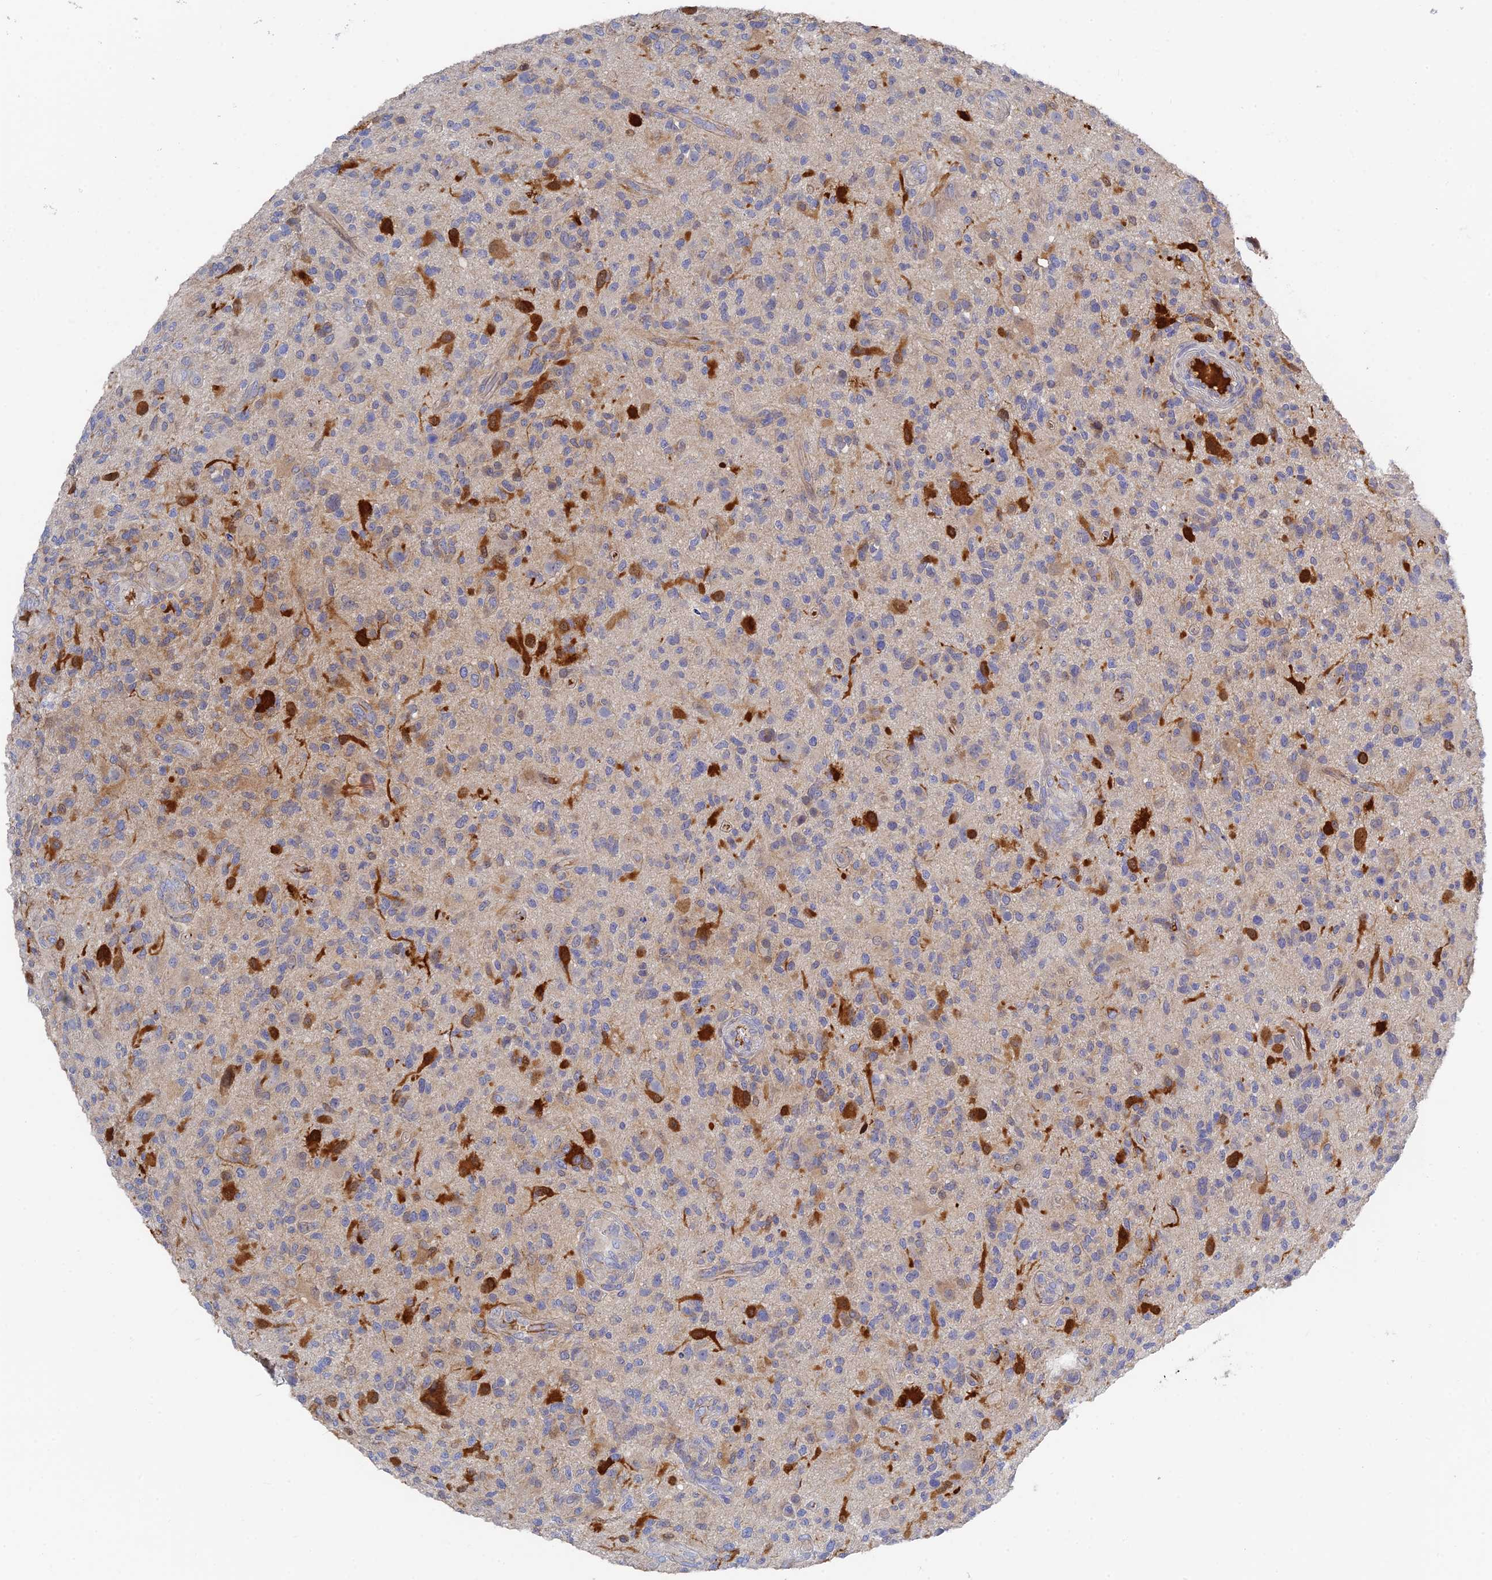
{"staining": {"intensity": "weak", "quantity": "<25%", "location": "cytoplasmic/membranous"}, "tissue": "glioma", "cell_type": "Tumor cells", "image_type": "cancer", "snomed": [{"axis": "morphology", "description": "Glioma, malignant, High grade"}, {"axis": "topography", "description": "Brain"}], "caption": "A histopathology image of malignant glioma (high-grade) stained for a protein demonstrates no brown staining in tumor cells.", "gene": "SPATA5L1", "patient": {"sex": "male", "age": 47}}